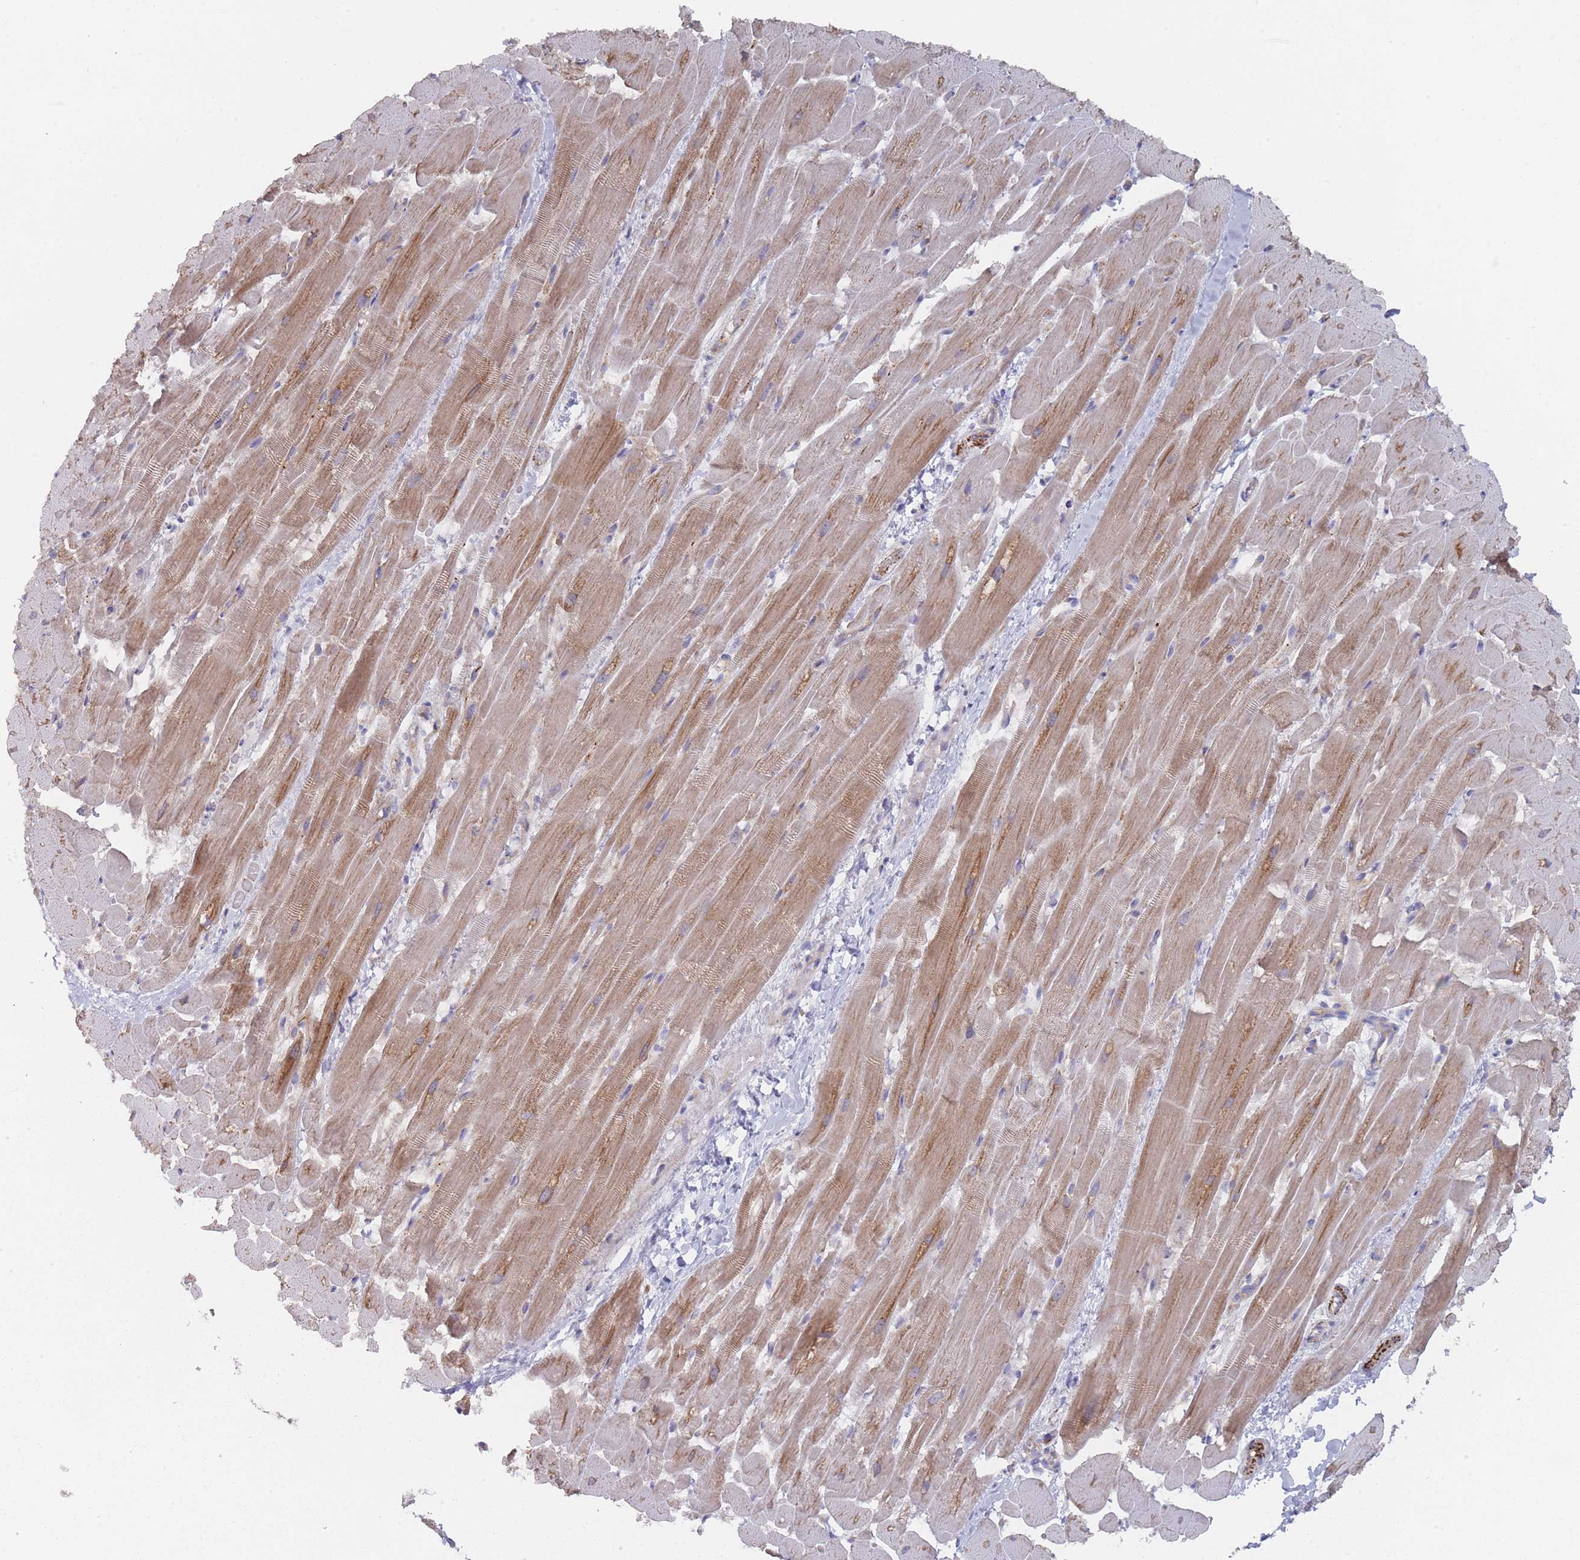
{"staining": {"intensity": "moderate", "quantity": "25%-75%", "location": "cytoplasmic/membranous"}, "tissue": "heart muscle", "cell_type": "Cardiomyocytes", "image_type": "normal", "snomed": [{"axis": "morphology", "description": "Normal tissue, NOS"}, {"axis": "topography", "description": "Heart"}], "caption": "Immunohistochemical staining of benign heart muscle demonstrates 25%-75% levels of moderate cytoplasmic/membranous protein expression in about 25%-75% of cardiomyocytes. Nuclei are stained in blue.", "gene": "TRARG1", "patient": {"sex": "male", "age": 37}}